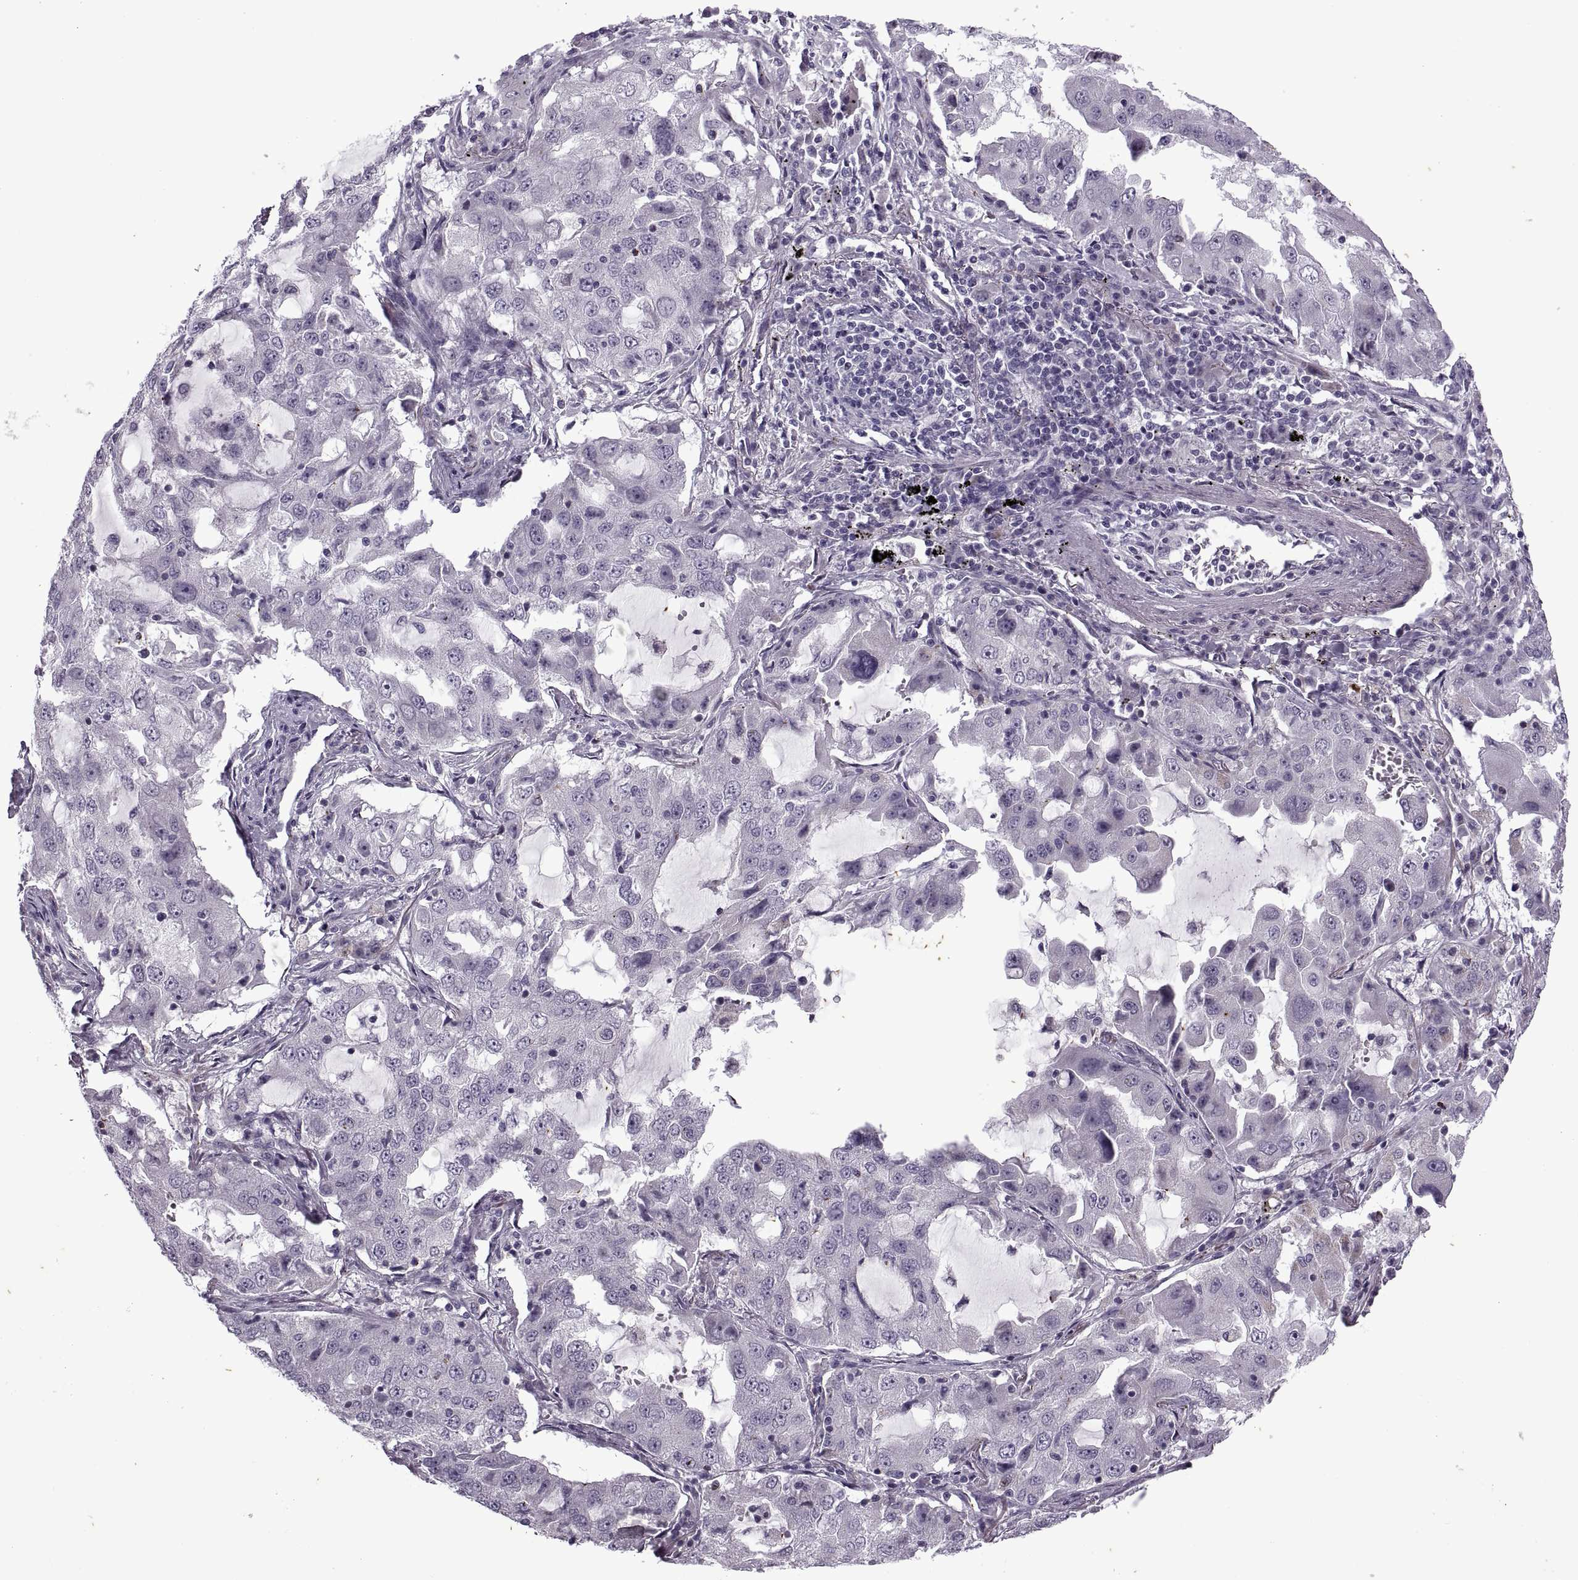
{"staining": {"intensity": "negative", "quantity": "none", "location": "none"}, "tissue": "lung cancer", "cell_type": "Tumor cells", "image_type": "cancer", "snomed": [{"axis": "morphology", "description": "Adenocarcinoma, NOS"}, {"axis": "topography", "description": "Lung"}], "caption": "Immunohistochemical staining of lung adenocarcinoma shows no significant expression in tumor cells.", "gene": "RIPK4", "patient": {"sex": "female", "age": 61}}